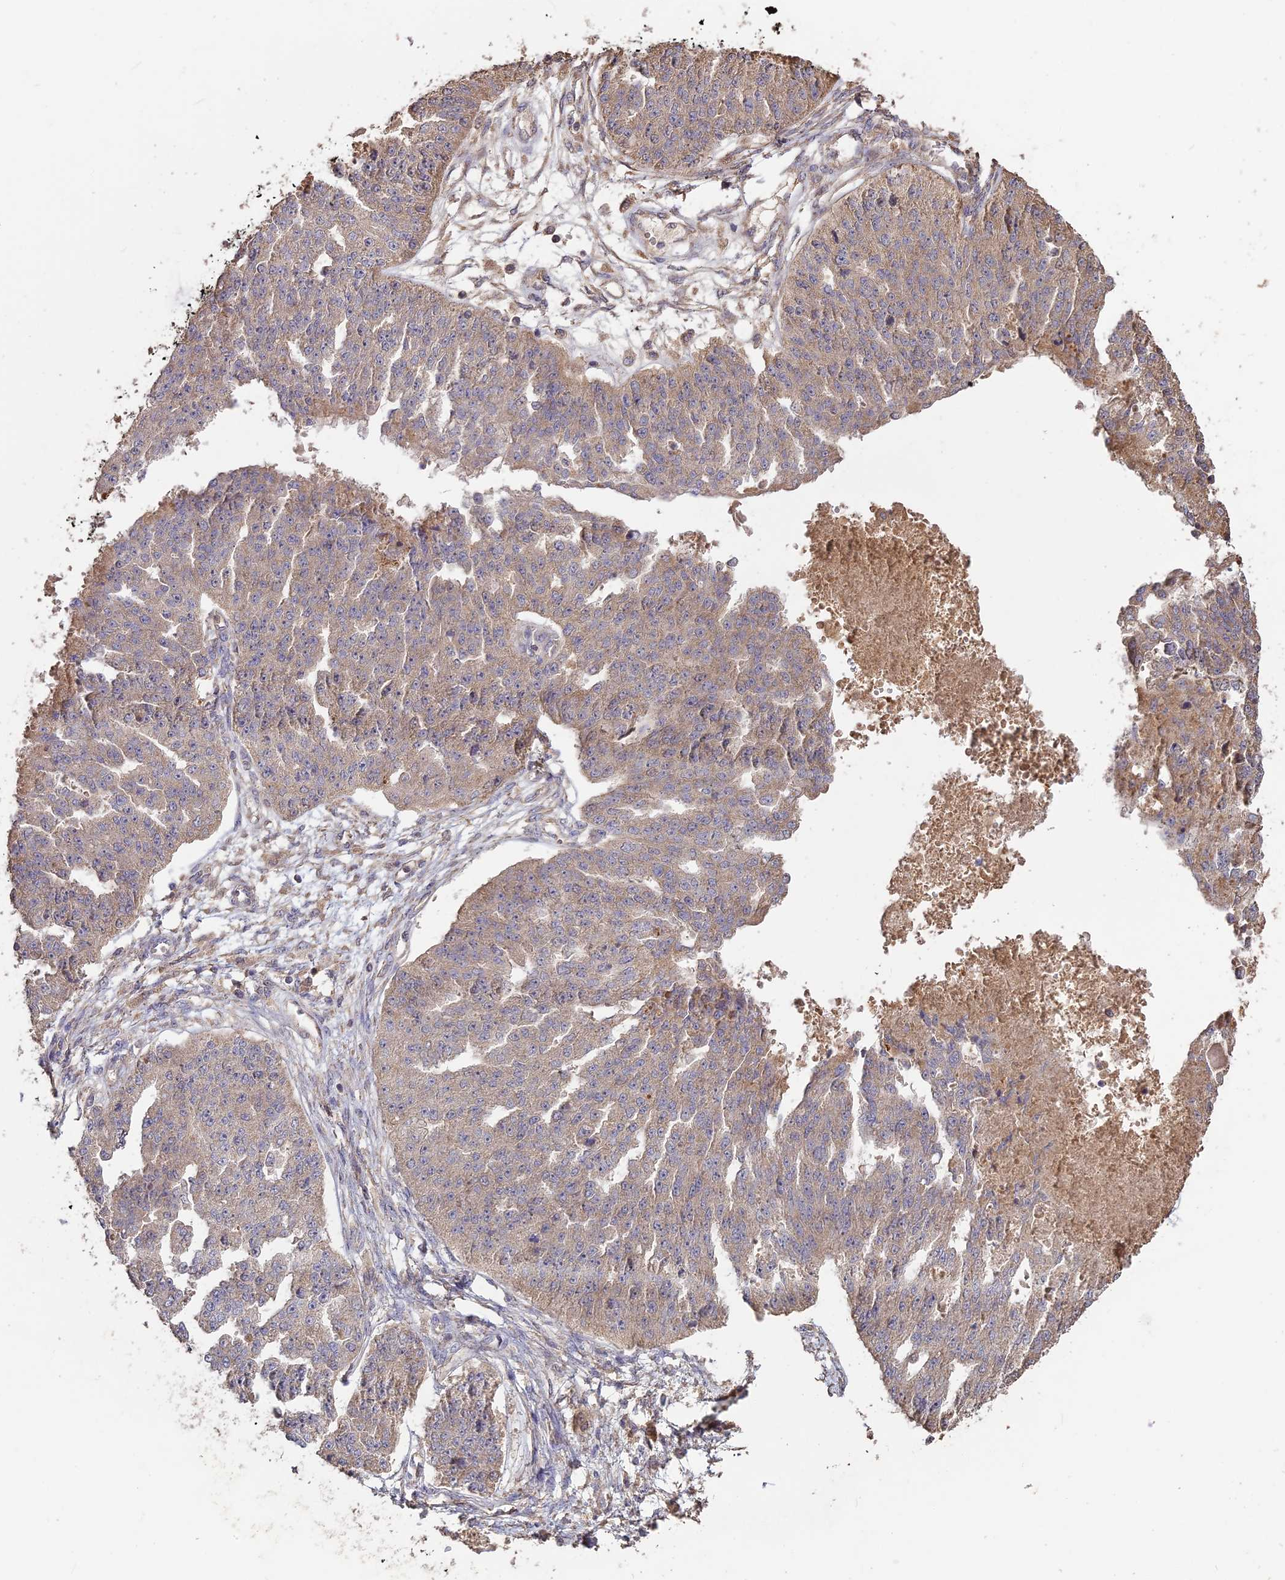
{"staining": {"intensity": "weak", "quantity": ">75%", "location": "cytoplasmic/membranous"}, "tissue": "ovarian cancer", "cell_type": "Tumor cells", "image_type": "cancer", "snomed": [{"axis": "morphology", "description": "Cystadenocarcinoma, serous, NOS"}, {"axis": "topography", "description": "Ovary"}], "caption": "Ovarian serous cystadenocarcinoma tissue reveals weak cytoplasmic/membranous positivity in approximately >75% of tumor cells", "gene": "LAYN", "patient": {"sex": "female", "age": 58}}